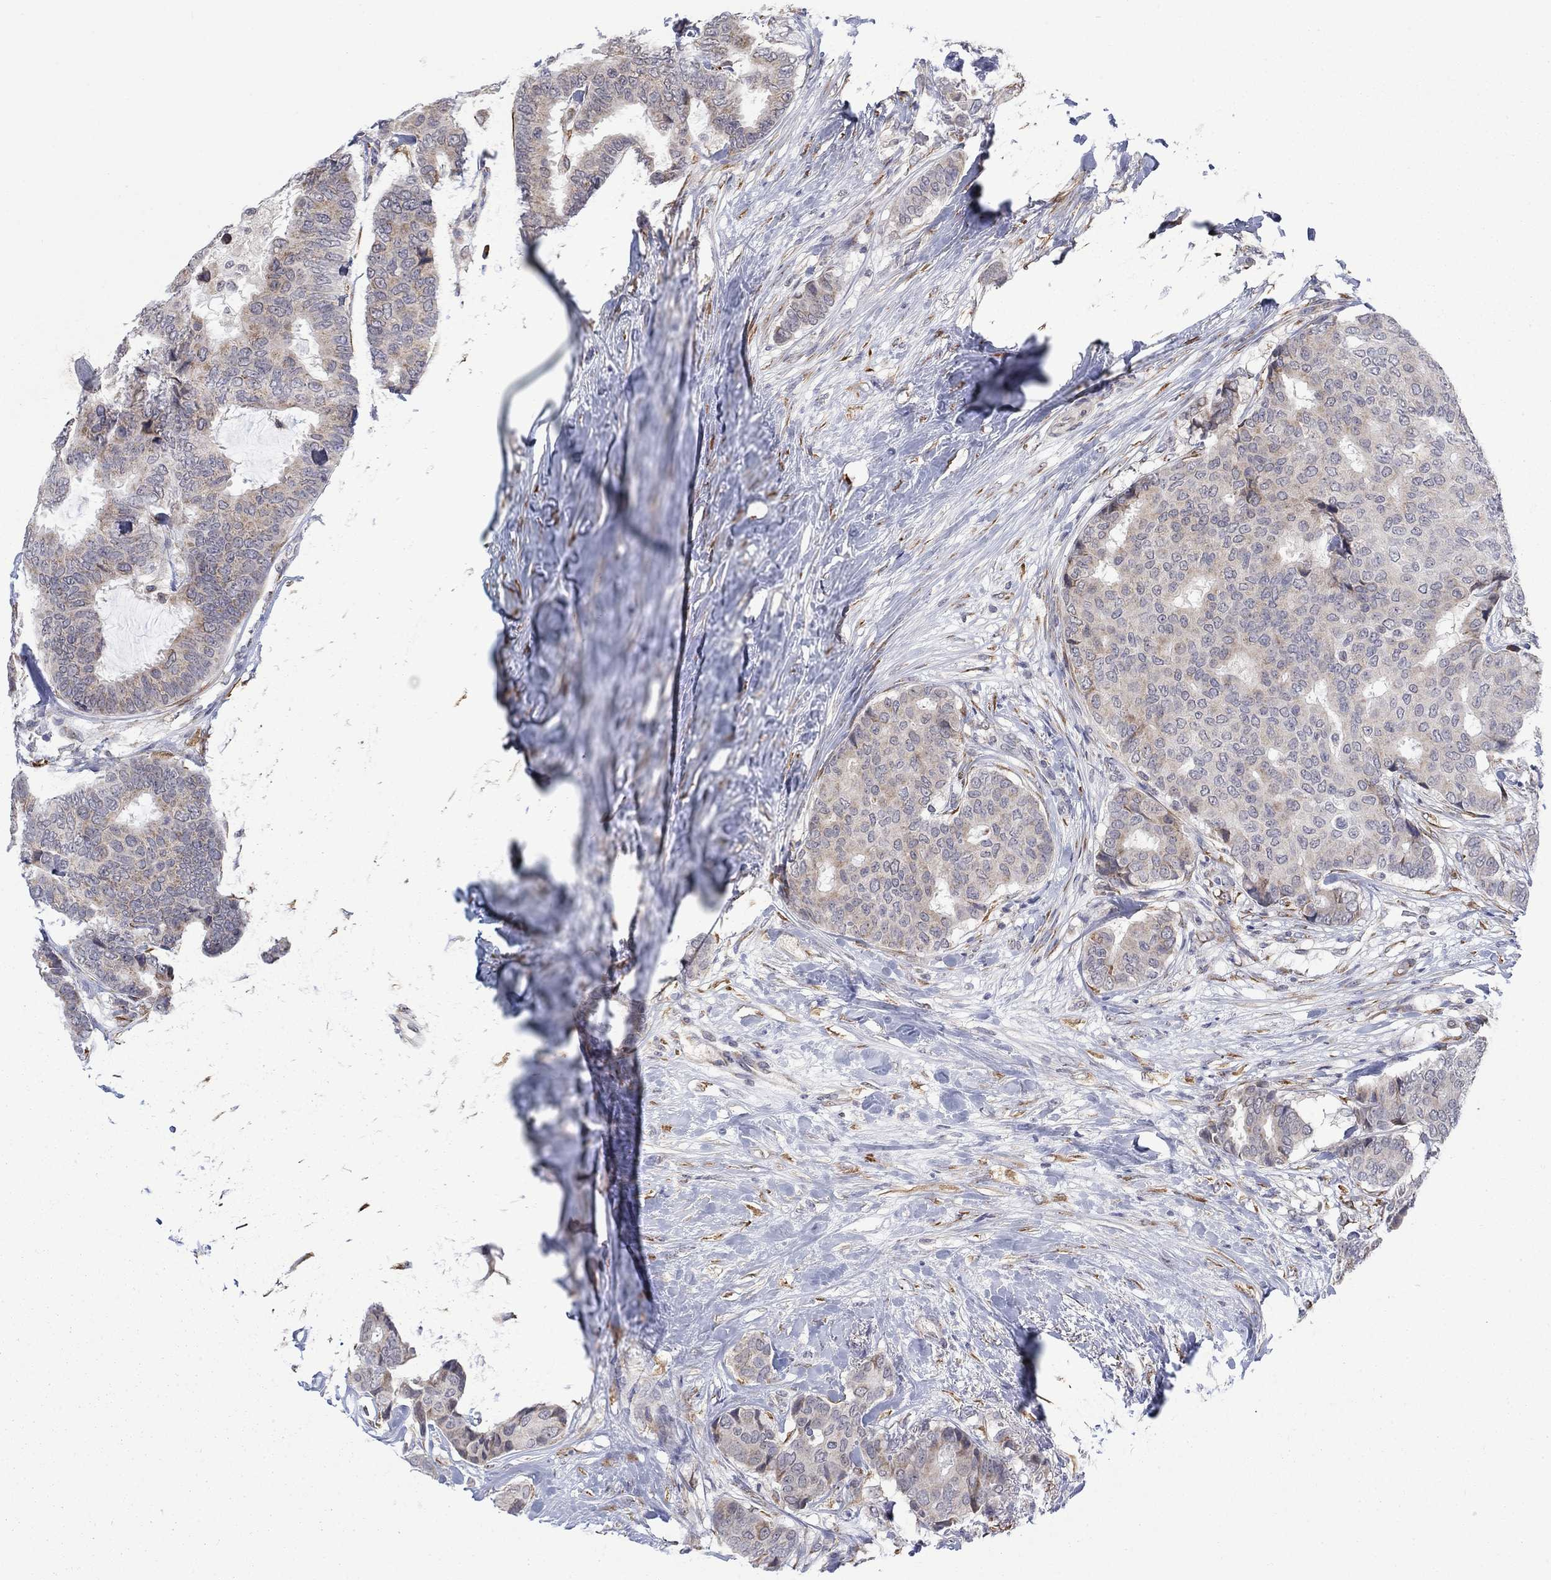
{"staining": {"intensity": "weak", "quantity": "<25%", "location": "cytoplasmic/membranous"}, "tissue": "breast cancer", "cell_type": "Tumor cells", "image_type": "cancer", "snomed": [{"axis": "morphology", "description": "Duct carcinoma"}, {"axis": "topography", "description": "Breast"}], "caption": "Histopathology image shows no protein expression in tumor cells of breast cancer tissue.", "gene": "MTRFR", "patient": {"sex": "female", "age": 75}}